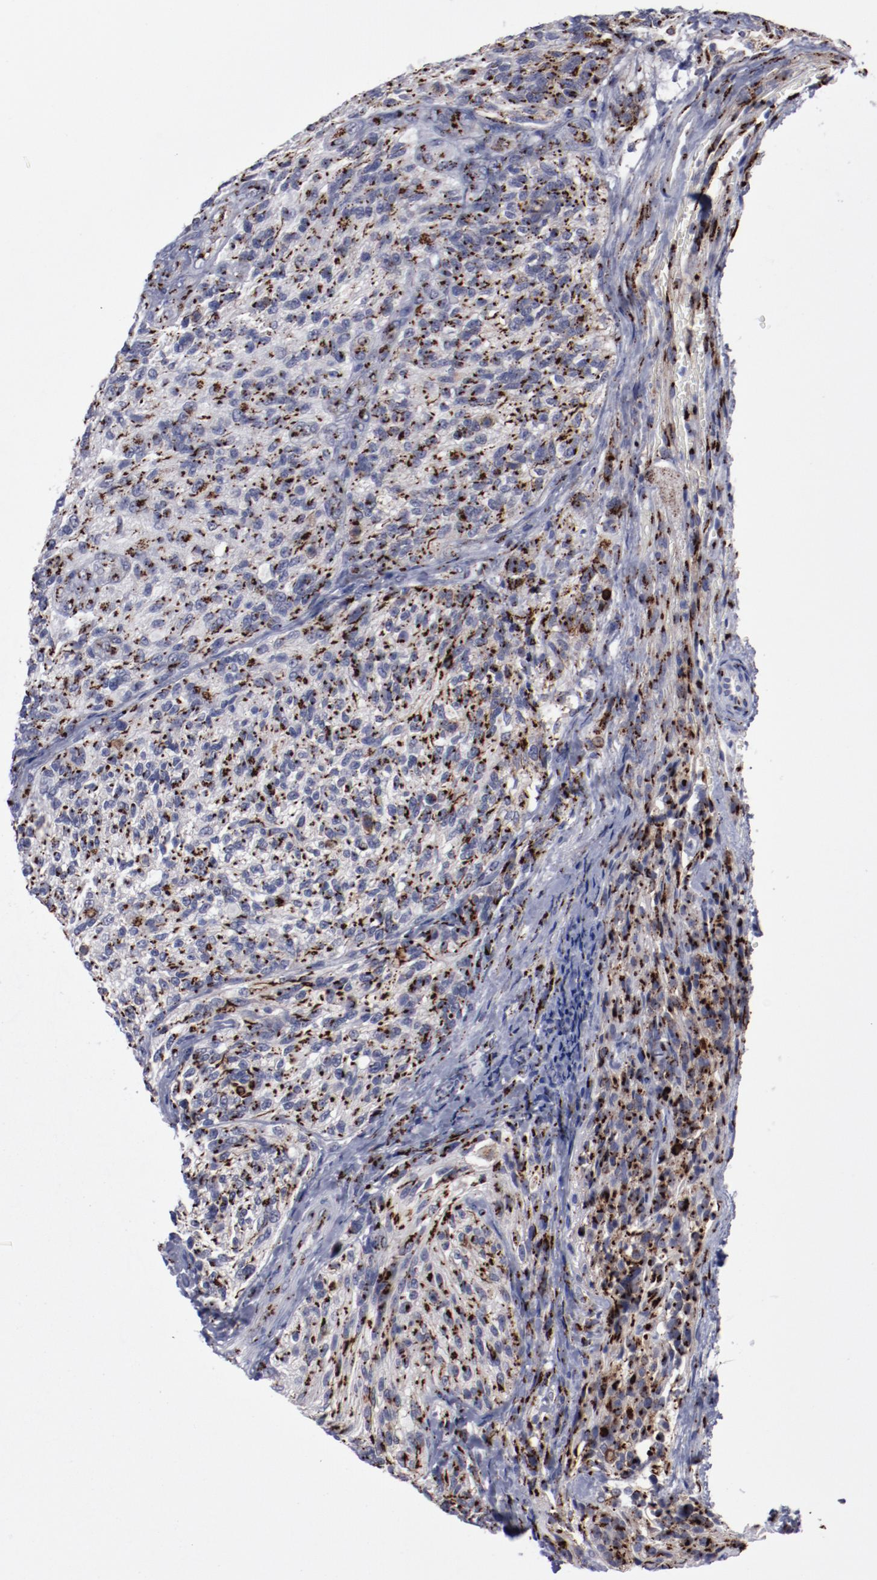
{"staining": {"intensity": "strong", "quantity": ">75%", "location": "cytoplasmic/membranous"}, "tissue": "glioma", "cell_type": "Tumor cells", "image_type": "cancer", "snomed": [{"axis": "morphology", "description": "Normal tissue, NOS"}, {"axis": "morphology", "description": "Glioma, malignant, High grade"}, {"axis": "topography", "description": "Cerebral cortex"}], "caption": "About >75% of tumor cells in malignant glioma (high-grade) demonstrate strong cytoplasmic/membranous protein positivity as visualized by brown immunohistochemical staining.", "gene": "GOLIM4", "patient": {"sex": "male", "age": 56}}